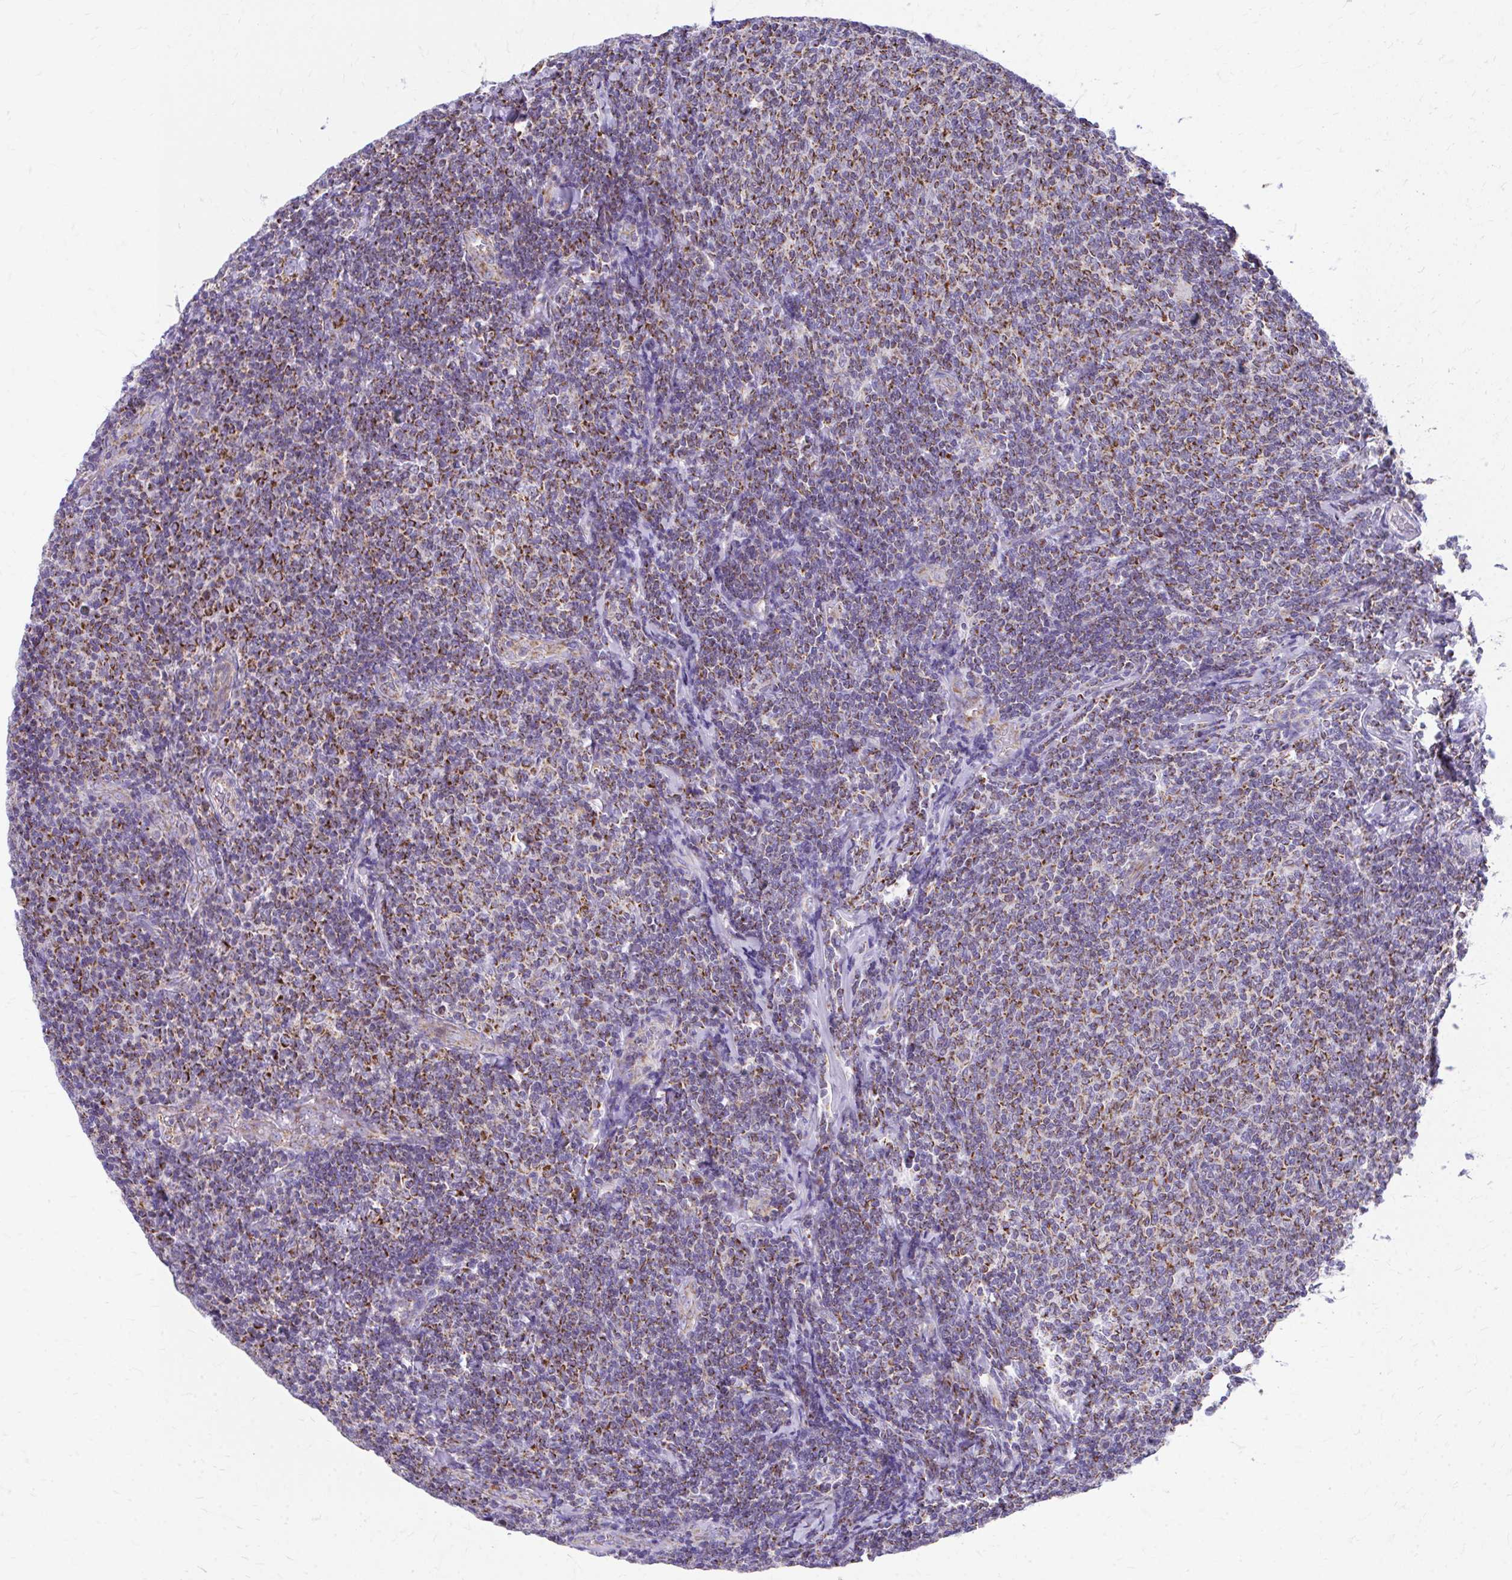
{"staining": {"intensity": "strong", "quantity": ">75%", "location": "cytoplasmic/membranous"}, "tissue": "lymphoma", "cell_type": "Tumor cells", "image_type": "cancer", "snomed": [{"axis": "morphology", "description": "Malignant lymphoma, non-Hodgkin's type, Low grade"}, {"axis": "topography", "description": "Lymph node"}], "caption": "Low-grade malignant lymphoma, non-Hodgkin's type stained for a protein reveals strong cytoplasmic/membranous positivity in tumor cells. The staining was performed using DAB (3,3'-diaminobenzidine) to visualize the protein expression in brown, while the nuclei were stained in blue with hematoxylin (Magnification: 20x).", "gene": "MRPL19", "patient": {"sex": "male", "age": 52}}